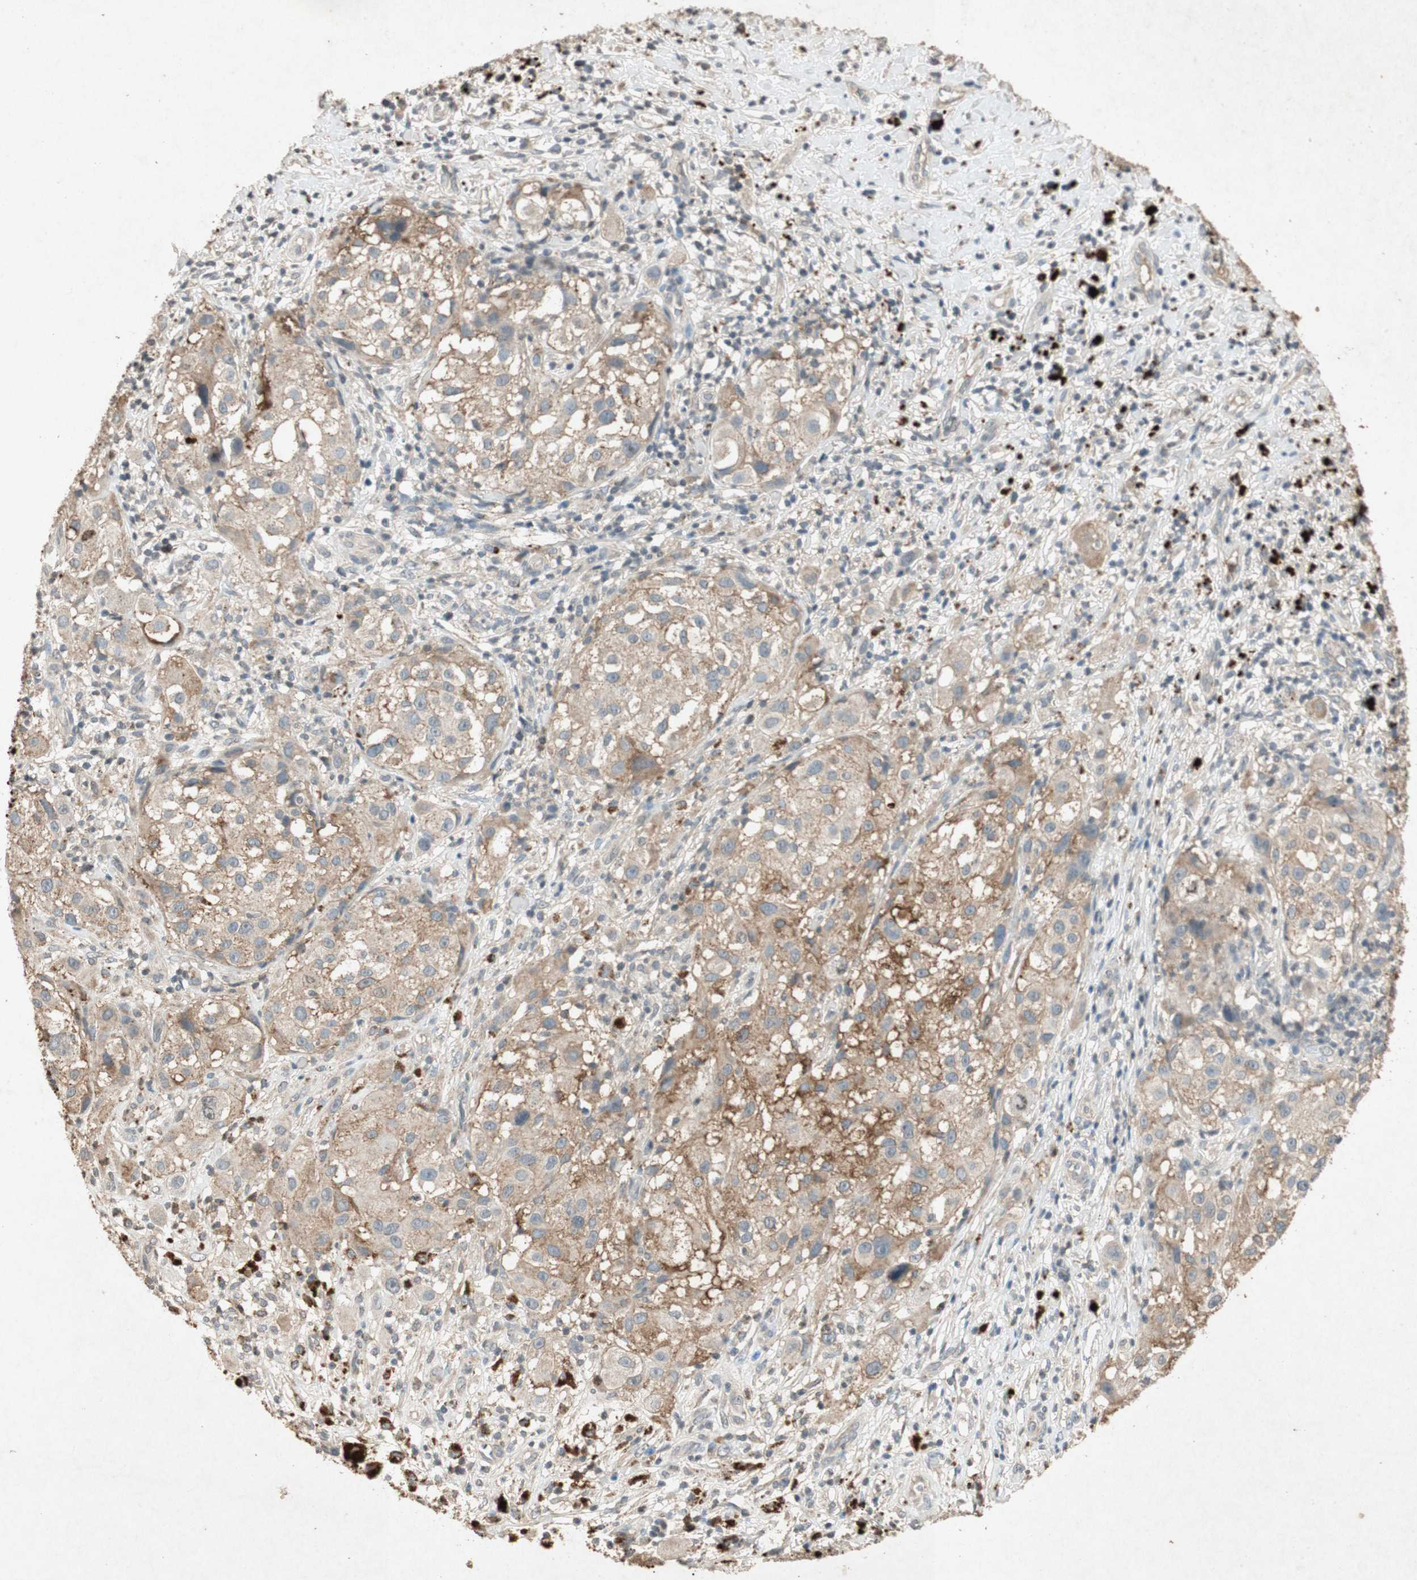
{"staining": {"intensity": "weak", "quantity": ">75%", "location": "cytoplasmic/membranous"}, "tissue": "melanoma", "cell_type": "Tumor cells", "image_type": "cancer", "snomed": [{"axis": "morphology", "description": "Necrosis, NOS"}, {"axis": "morphology", "description": "Malignant melanoma, NOS"}, {"axis": "topography", "description": "Skin"}], "caption": "Immunohistochemistry (IHC) of malignant melanoma reveals low levels of weak cytoplasmic/membranous staining in about >75% of tumor cells. The protein of interest is stained brown, and the nuclei are stained in blue (DAB IHC with brightfield microscopy, high magnification).", "gene": "MSRB1", "patient": {"sex": "female", "age": 87}}